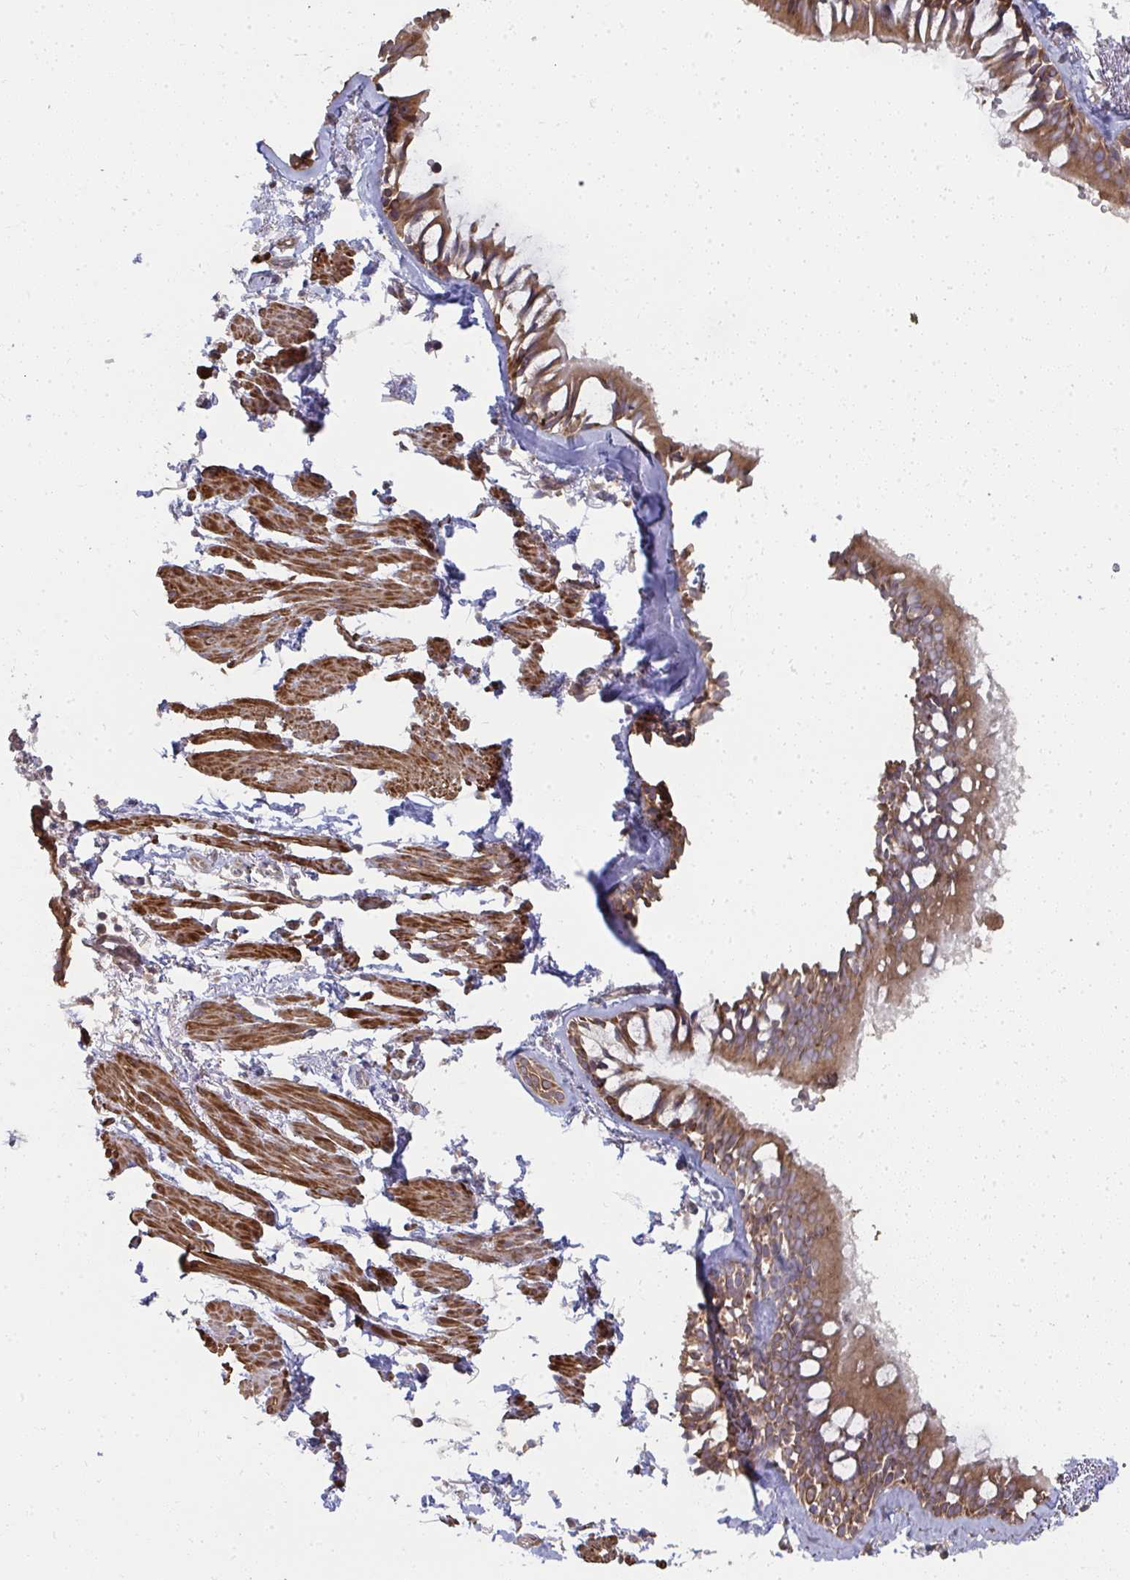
{"staining": {"intensity": "moderate", "quantity": ">75%", "location": "cytoplasmic/membranous"}, "tissue": "bronchus", "cell_type": "Respiratory epithelial cells", "image_type": "normal", "snomed": [{"axis": "morphology", "description": "Normal tissue, NOS"}, {"axis": "topography", "description": "Cartilage tissue"}, {"axis": "topography", "description": "Bronchus"}, {"axis": "topography", "description": "Peripheral nerve tissue"}], "caption": "A medium amount of moderate cytoplasmic/membranous positivity is seen in about >75% of respiratory epithelial cells in benign bronchus.", "gene": "ZFYVE28", "patient": {"sex": "female", "age": 59}}